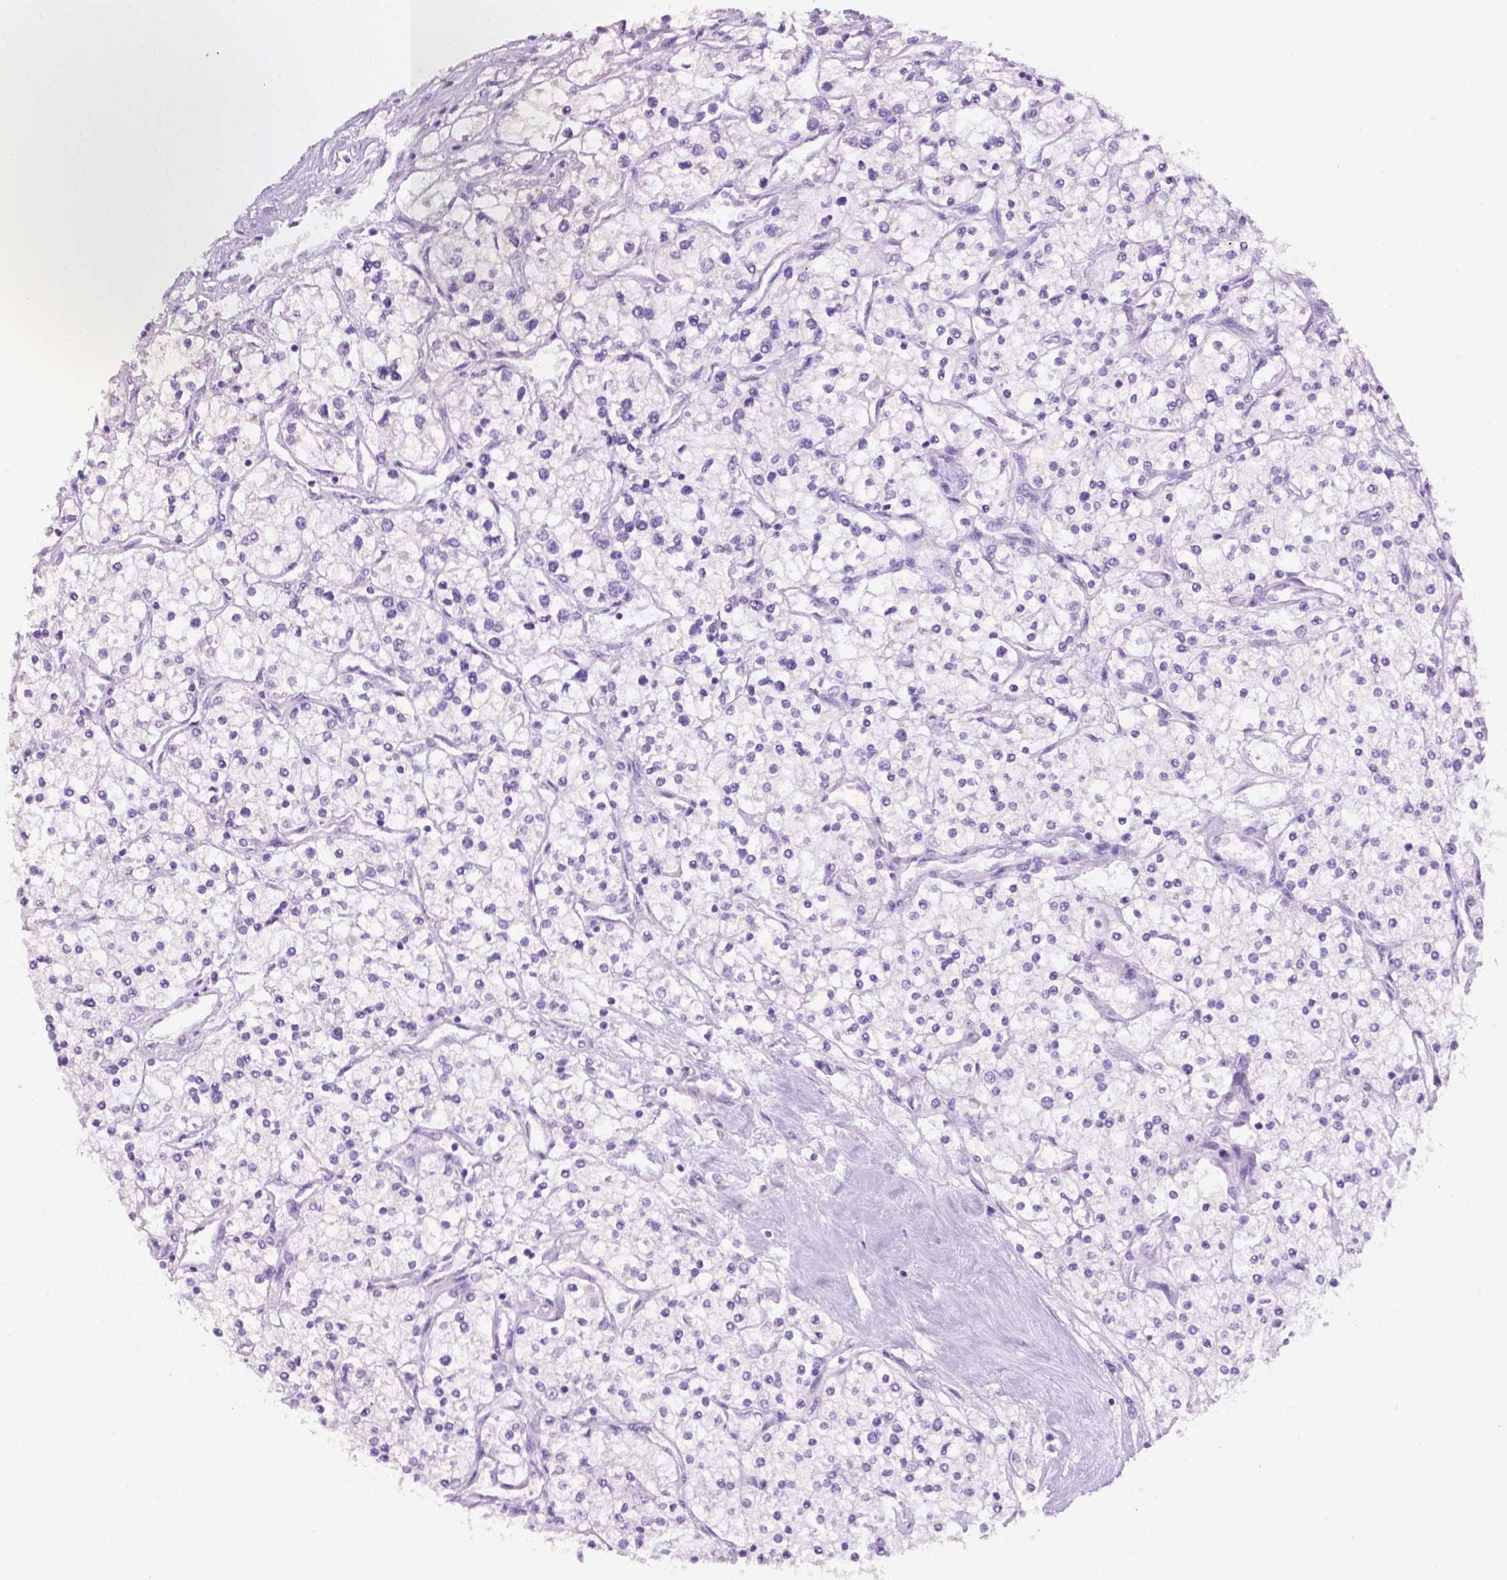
{"staining": {"intensity": "negative", "quantity": "none", "location": "none"}, "tissue": "renal cancer", "cell_type": "Tumor cells", "image_type": "cancer", "snomed": [{"axis": "morphology", "description": "Adenocarcinoma, NOS"}, {"axis": "topography", "description": "Kidney"}], "caption": "High power microscopy micrograph of an immunohistochemistry (IHC) image of renal cancer, revealing no significant expression in tumor cells.", "gene": "PHGR1", "patient": {"sex": "male", "age": 80}}